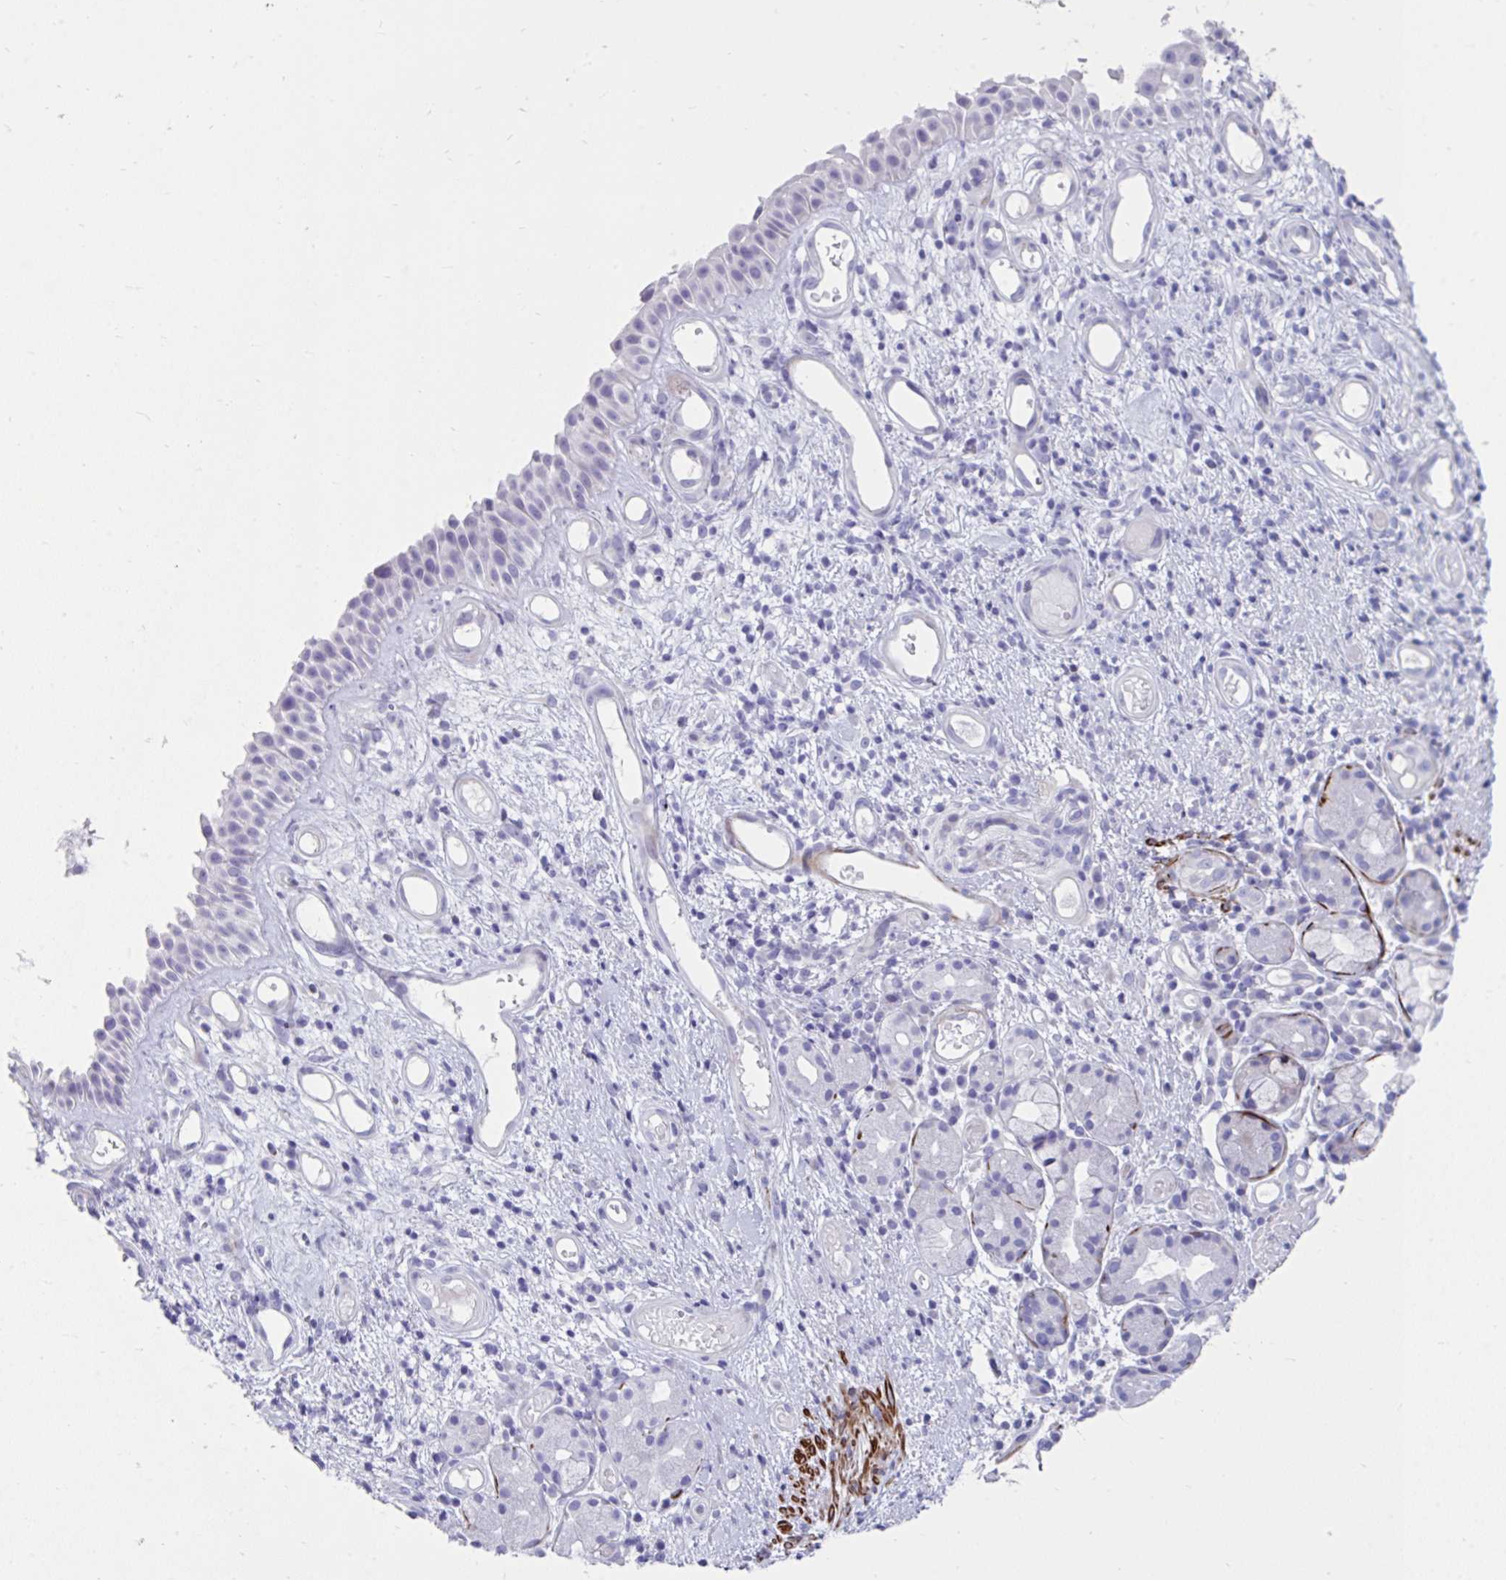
{"staining": {"intensity": "negative", "quantity": "none", "location": "none"}, "tissue": "nasopharynx", "cell_type": "Respiratory epithelial cells", "image_type": "normal", "snomed": [{"axis": "morphology", "description": "Normal tissue, NOS"}, {"axis": "morphology", "description": "Inflammation, NOS"}, {"axis": "topography", "description": "Nasopharynx"}], "caption": "This is a photomicrograph of immunohistochemistry (IHC) staining of benign nasopharynx, which shows no staining in respiratory epithelial cells. (Brightfield microscopy of DAB IHC at high magnification).", "gene": "GRXCR2", "patient": {"sex": "male", "age": 54}}